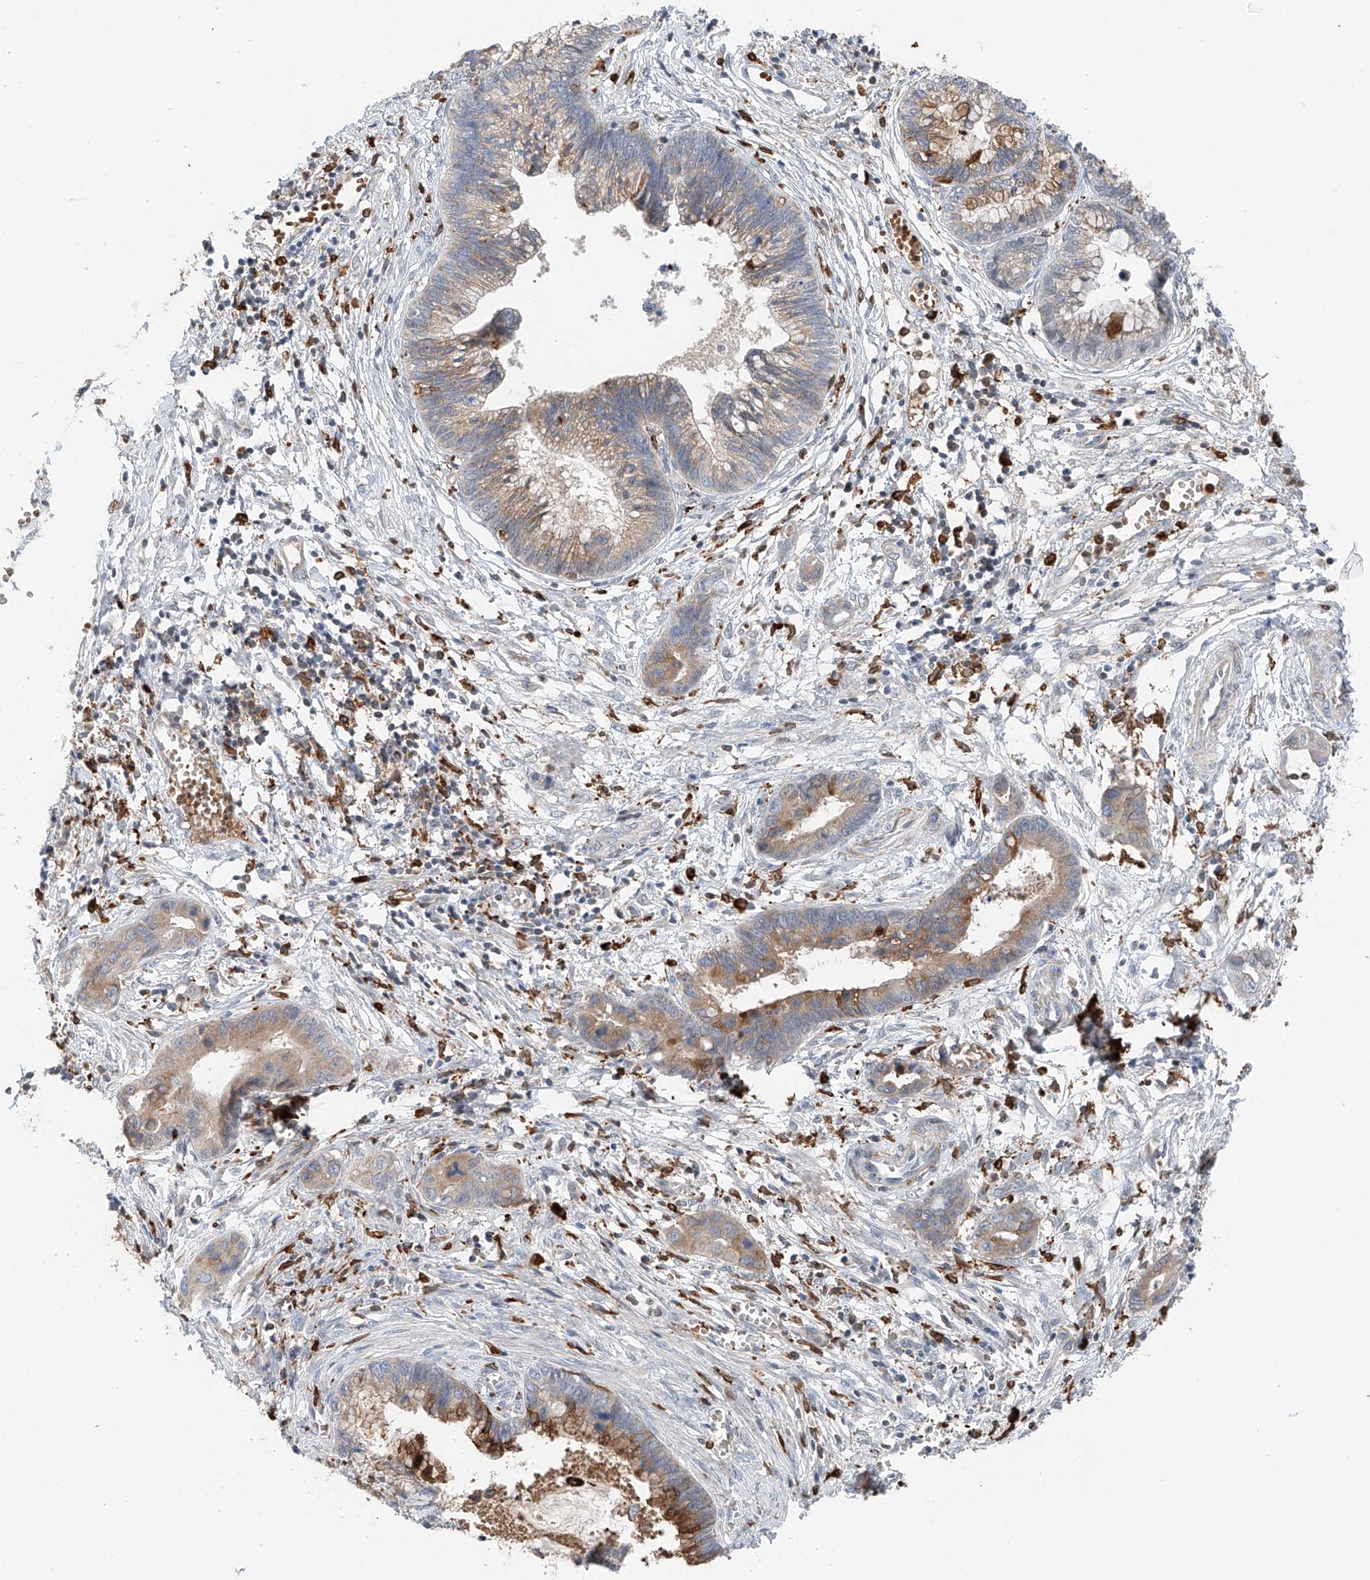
{"staining": {"intensity": "moderate", "quantity": "25%-75%", "location": "cytoplasmic/membranous"}, "tissue": "cervical cancer", "cell_type": "Tumor cells", "image_type": "cancer", "snomed": [{"axis": "morphology", "description": "Adenocarcinoma, NOS"}, {"axis": "topography", "description": "Cervix"}], "caption": "The immunohistochemical stain shows moderate cytoplasmic/membranous positivity in tumor cells of cervical cancer (adenocarcinoma) tissue.", "gene": "TBXAS1", "patient": {"sex": "female", "age": 44}}